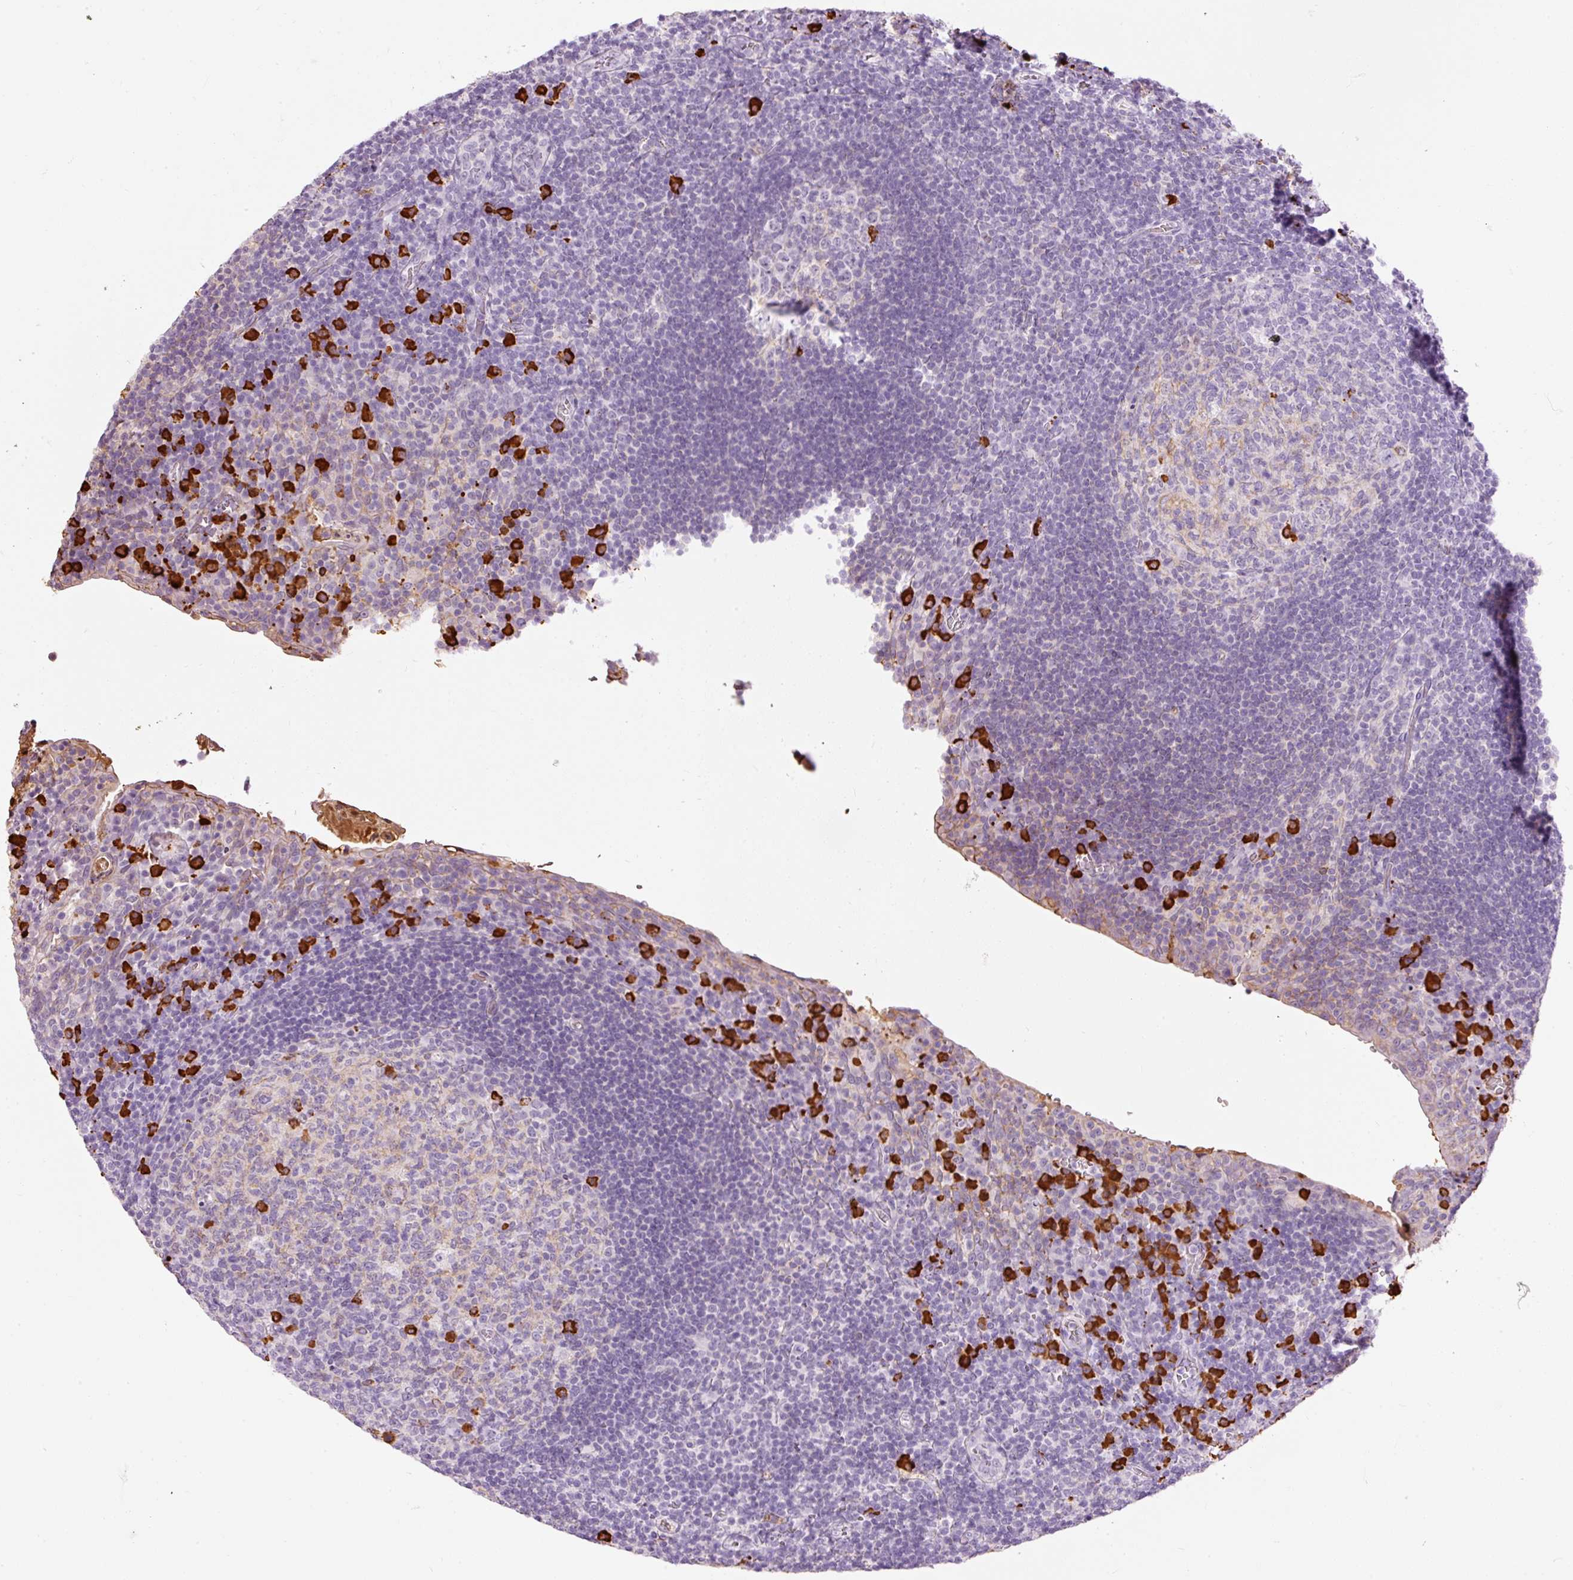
{"staining": {"intensity": "strong", "quantity": "<25%", "location": "cytoplasmic/membranous"}, "tissue": "tonsil", "cell_type": "Germinal center cells", "image_type": "normal", "snomed": [{"axis": "morphology", "description": "Normal tissue, NOS"}, {"axis": "topography", "description": "Tonsil"}], "caption": "Benign tonsil exhibits strong cytoplasmic/membranous positivity in approximately <25% of germinal center cells.", "gene": "PRPF38B", "patient": {"sex": "male", "age": 17}}